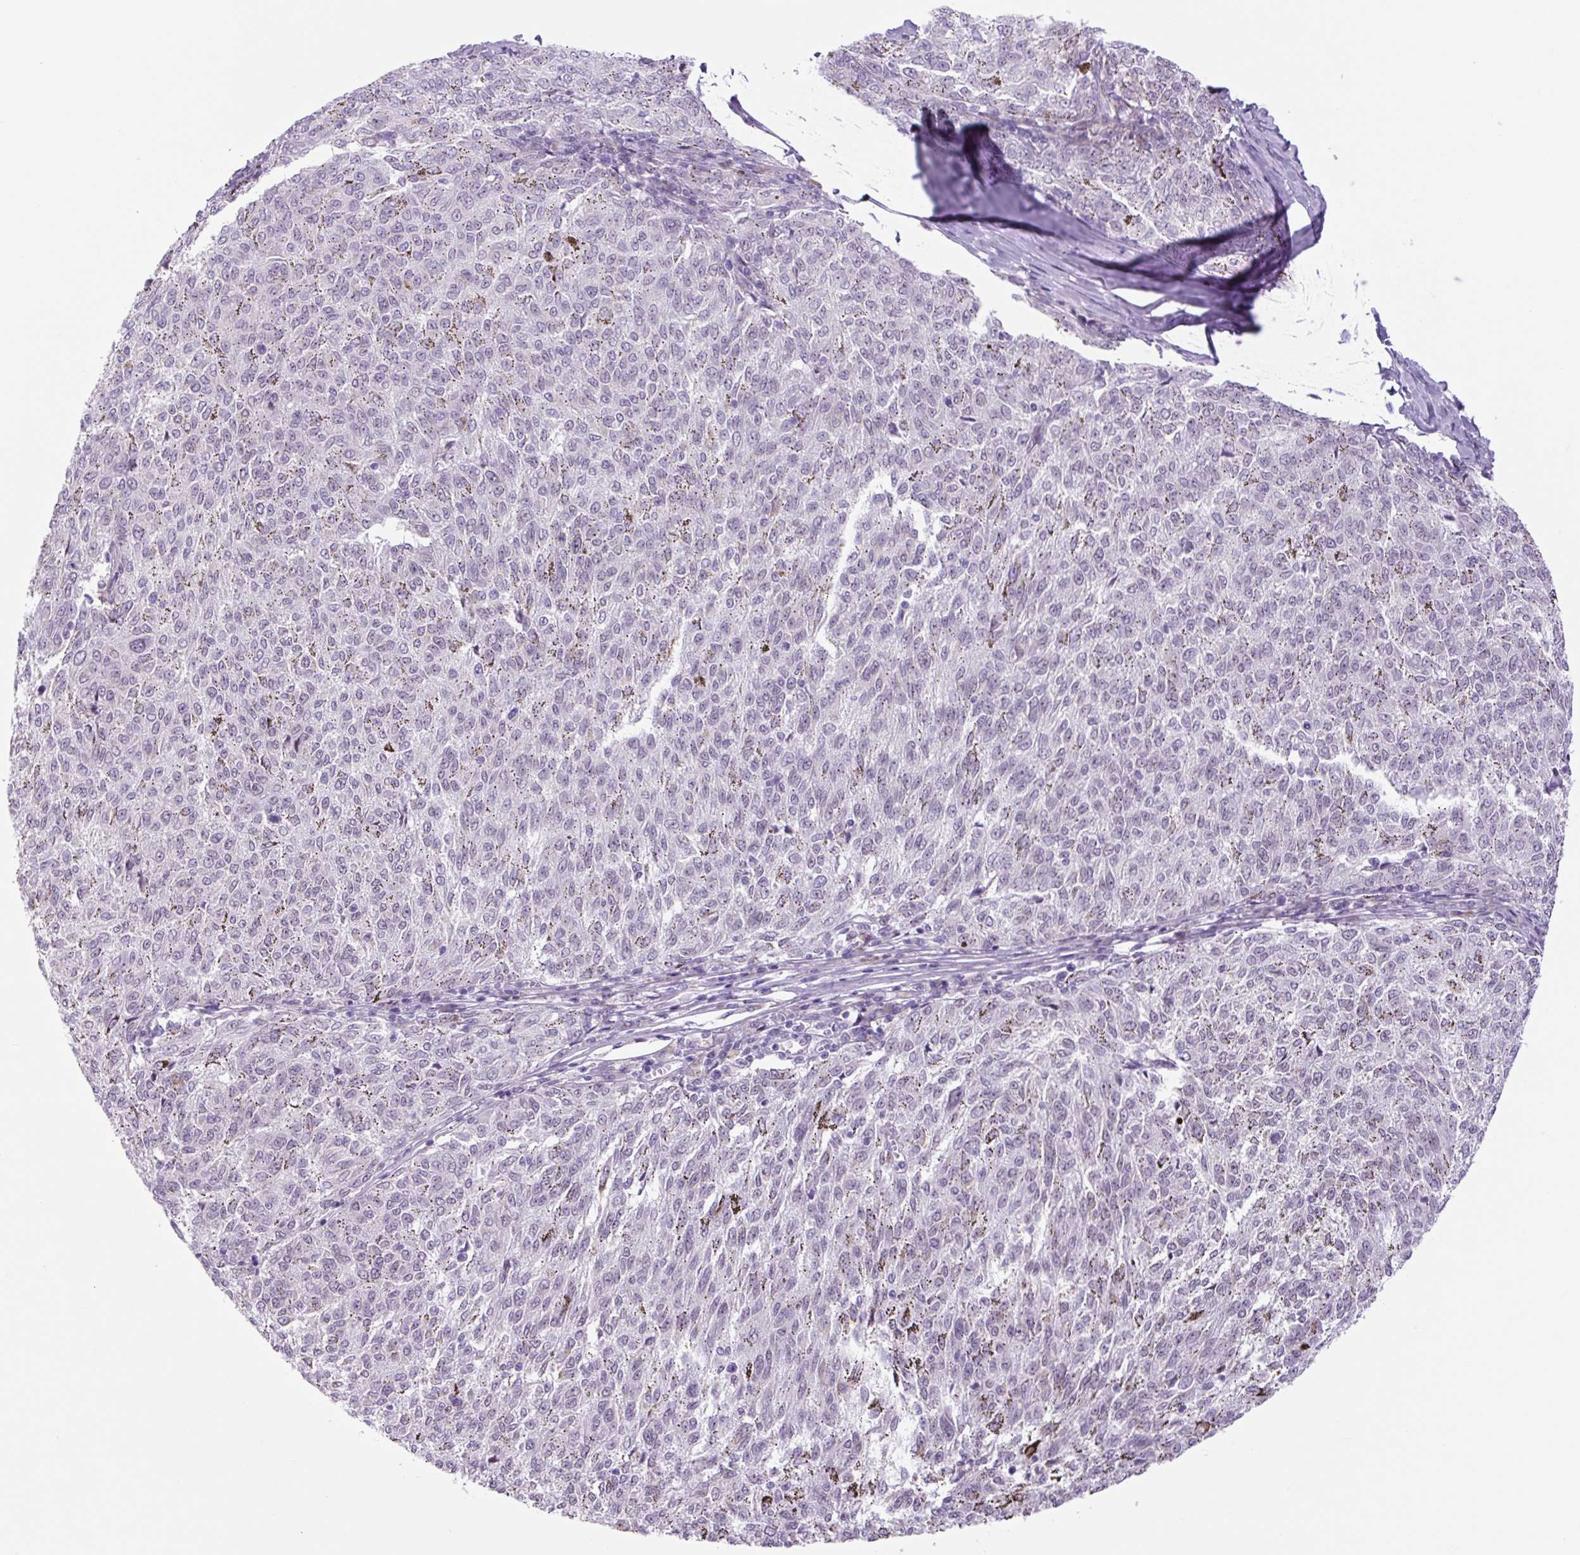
{"staining": {"intensity": "negative", "quantity": "none", "location": "none"}, "tissue": "melanoma", "cell_type": "Tumor cells", "image_type": "cancer", "snomed": [{"axis": "morphology", "description": "Malignant melanoma, NOS"}, {"axis": "topography", "description": "Skin"}], "caption": "This is an immunohistochemistry micrograph of human malignant melanoma. There is no expression in tumor cells.", "gene": "RRS1", "patient": {"sex": "female", "age": 72}}